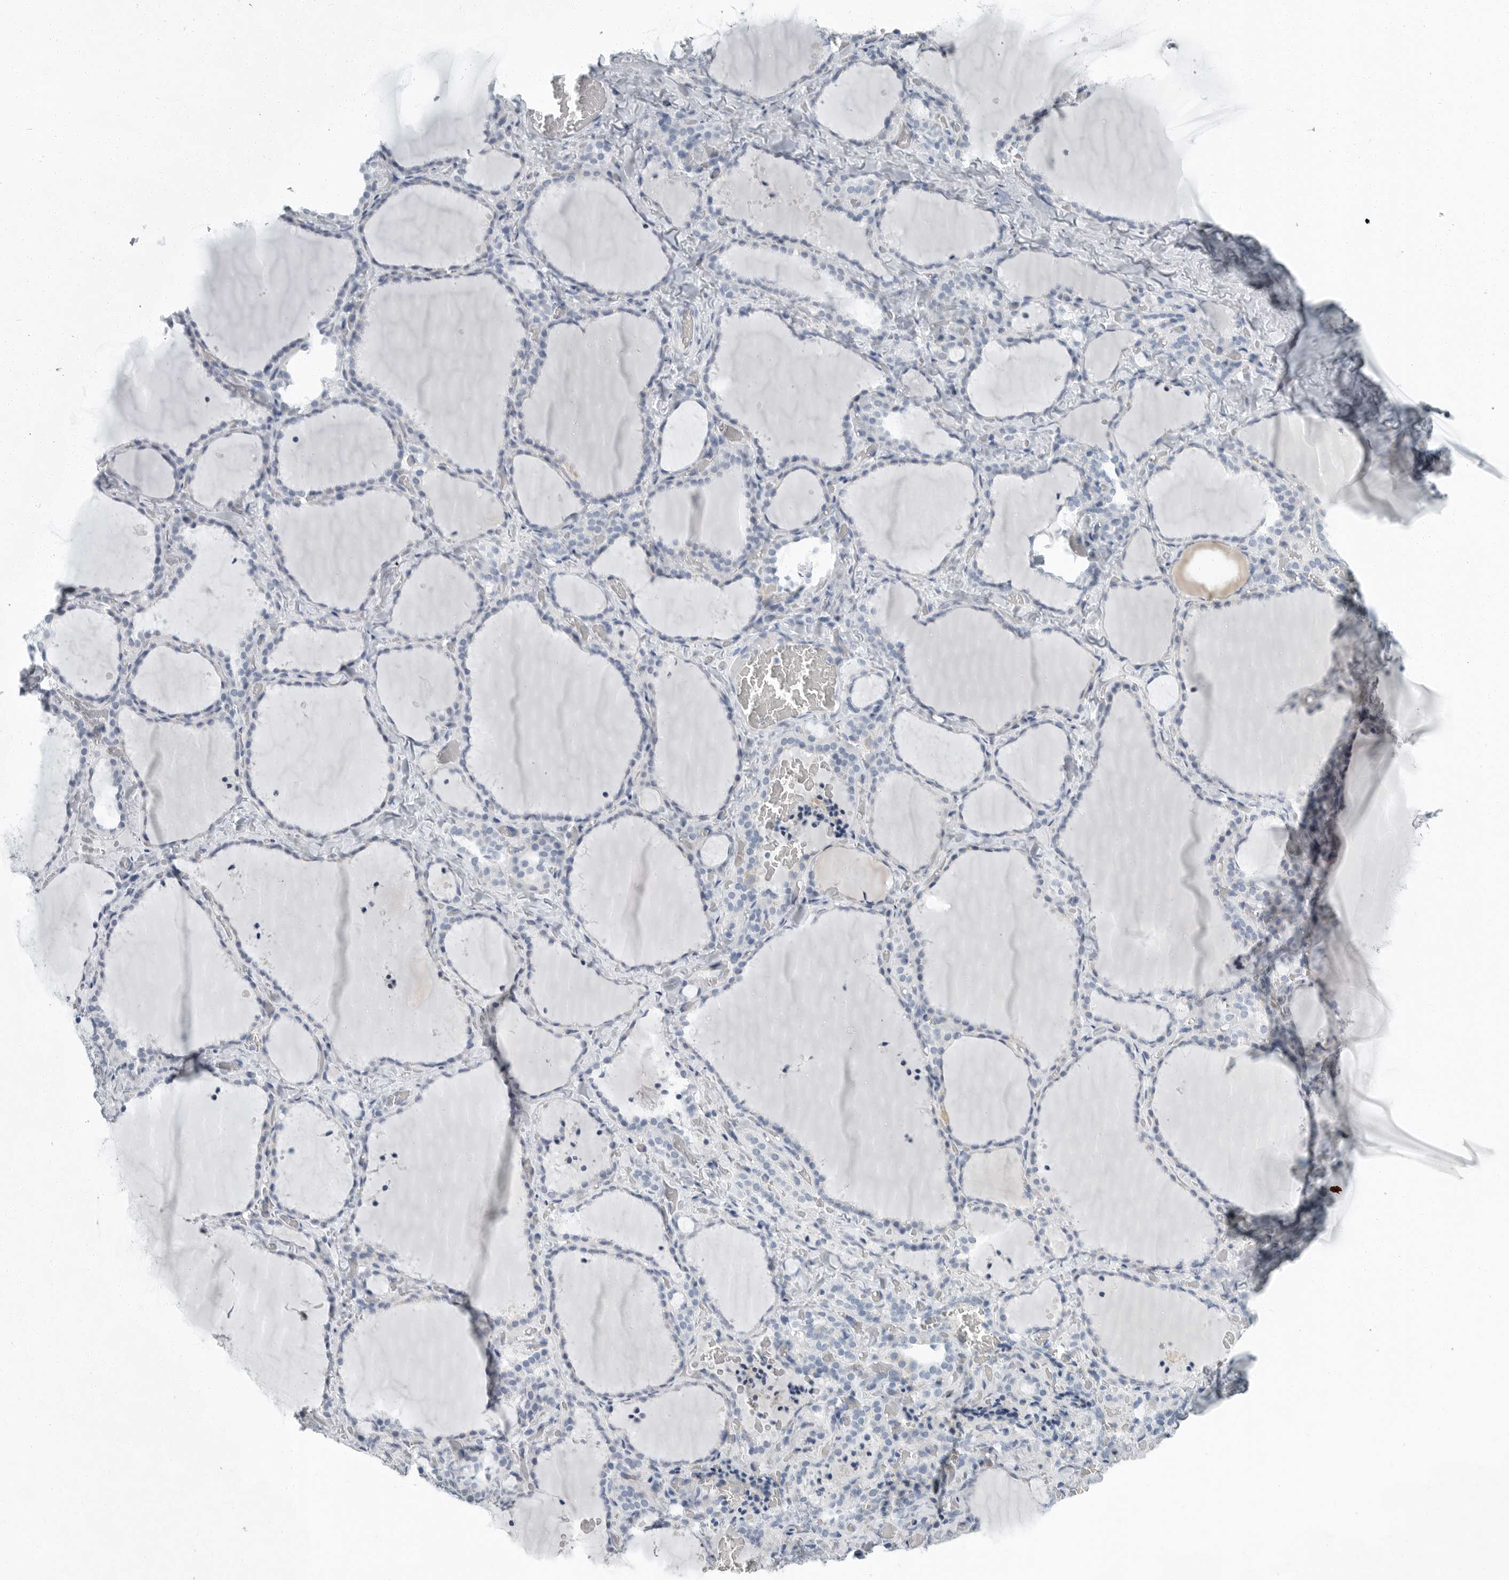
{"staining": {"intensity": "negative", "quantity": "none", "location": "none"}, "tissue": "thyroid gland", "cell_type": "Glandular cells", "image_type": "normal", "snomed": [{"axis": "morphology", "description": "Normal tissue, NOS"}, {"axis": "topography", "description": "Thyroid gland"}], "caption": "High magnification brightfield microscopy of benign thyroid gland stained with DAB (brown) and counterstained with hematoxylin (blue): glandular cells show no significant staining.", "gene": "ZPBP2", "patient": {"sex": "female", "age": 22}}